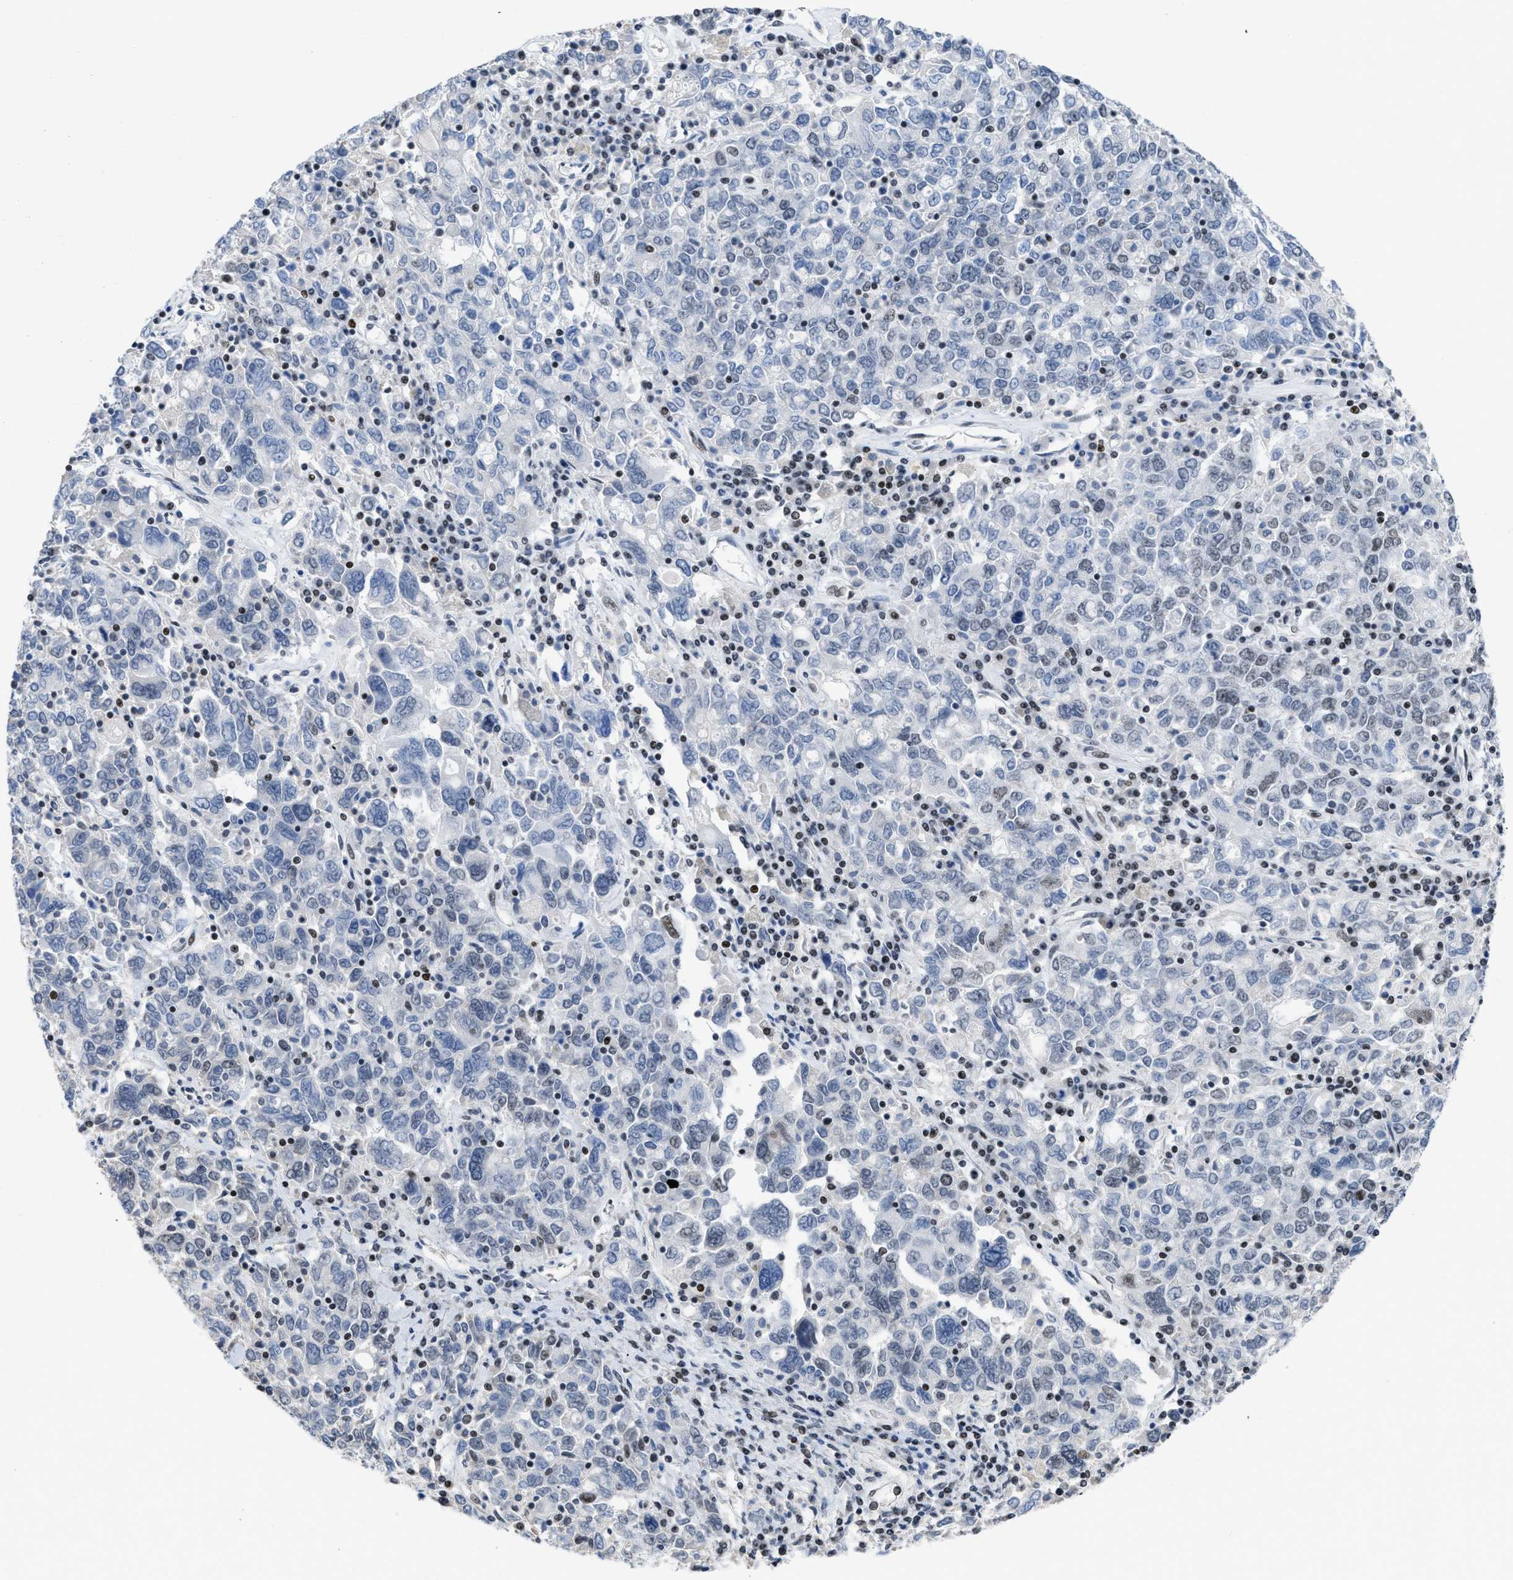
{"staining": {"intensity": "weak", "quantity": "25%-75%", "location": "nuclear"}, "tissue": "ovarian cancer", "cell_type": "Tumor cells", "image_type": "cancer", "snomed": [{"axis": "morphology", "description": "Carcinoma, endometroid"}, {"axis": "topography", "description": "Ovary"}], "caption": "There is low levels of weak nuclear positivity in tumor cells of ovarian endometroid carcinoma, as demonstrated by immunohistochemical staining (brown color).", "gene": "TERF2IP", "patient": {"sex": "female", "age": 62}}